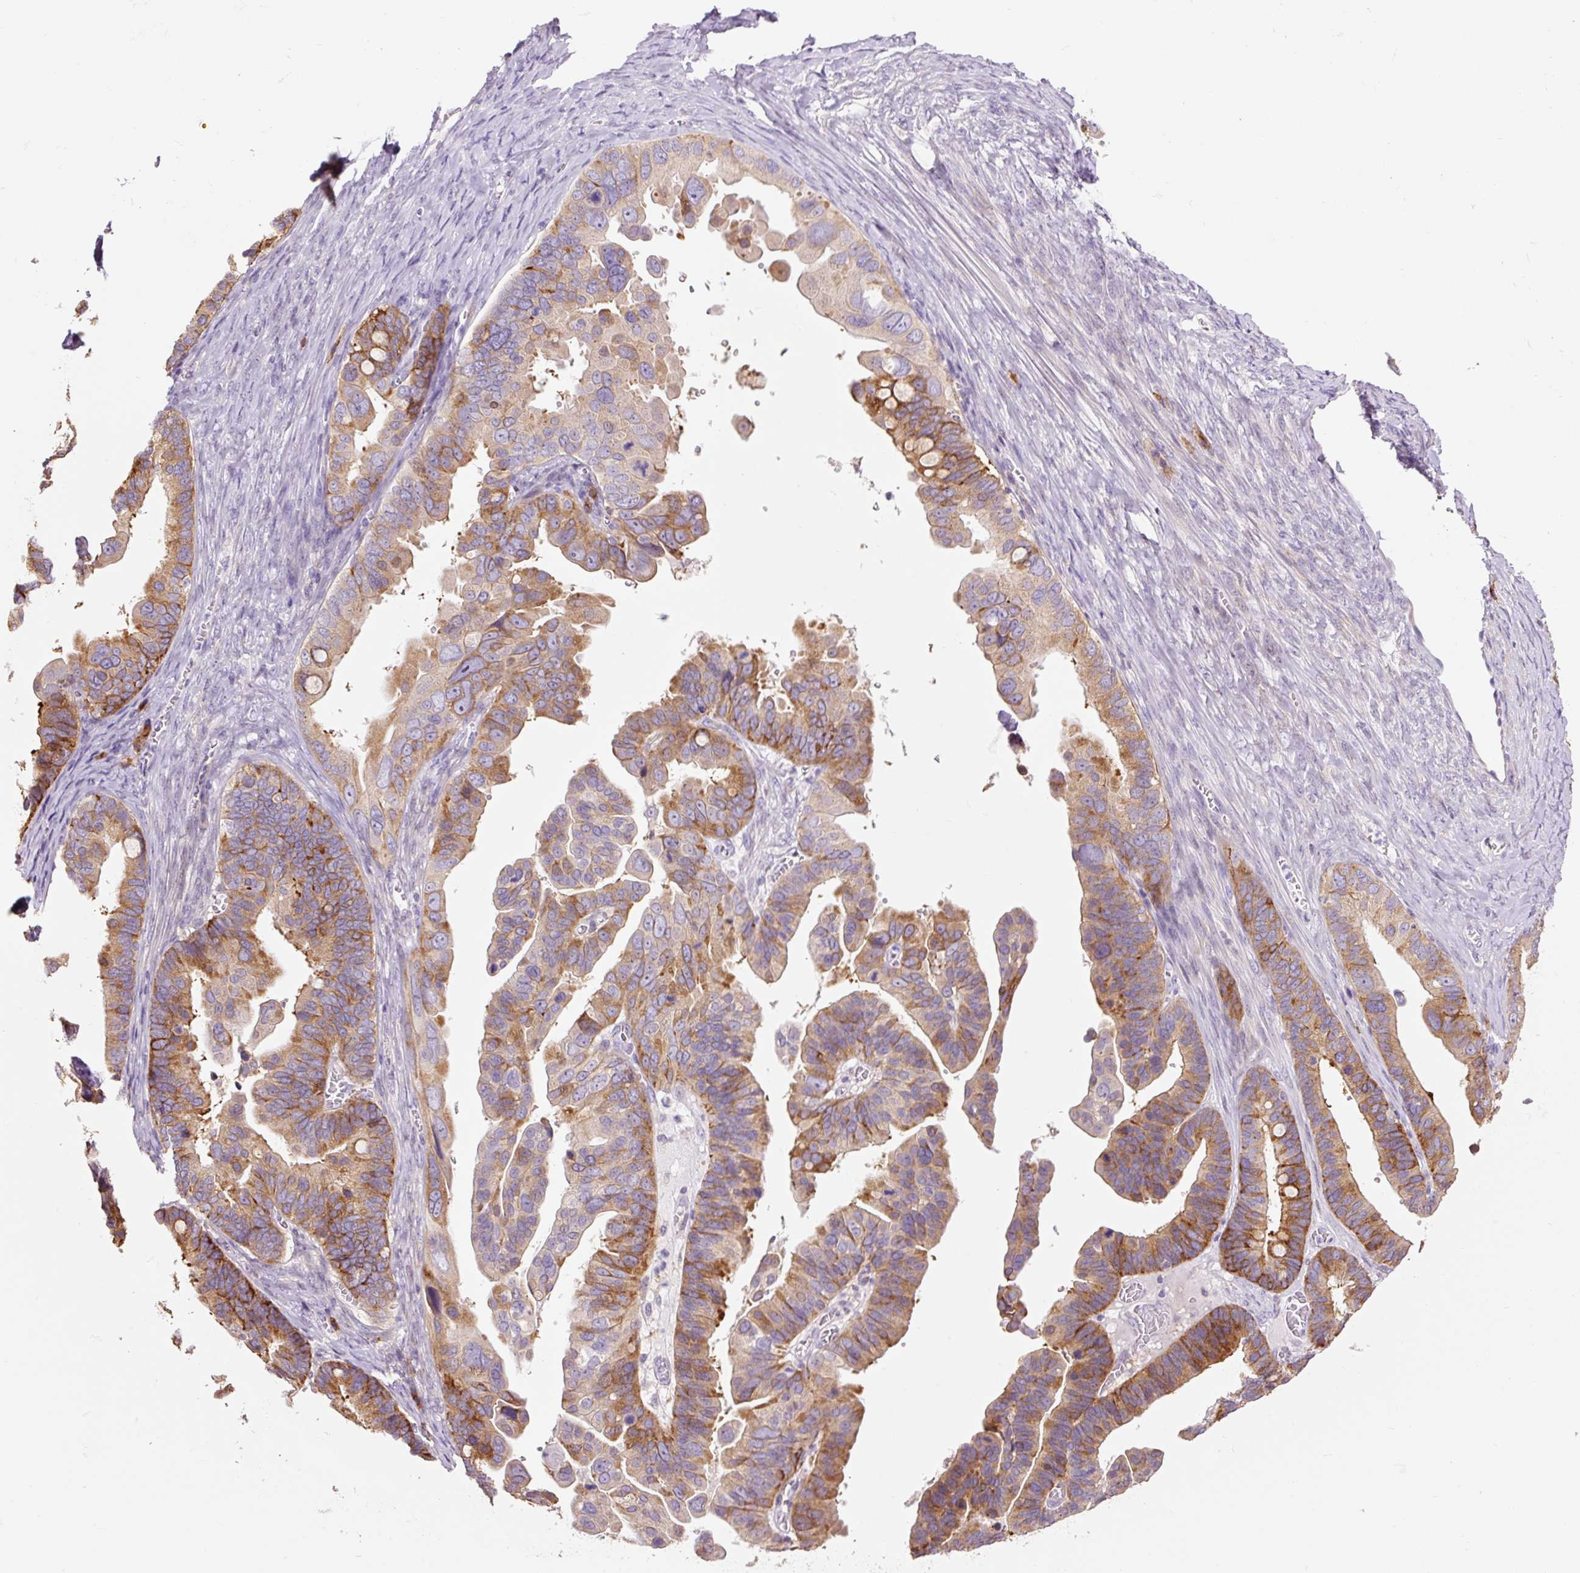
{"staining": {"intensity": "moderate", "quantity": ">75%", "location": "cytoplasmic/membranous"}, "tissue": "ovarian cancer", "cell_type": "Tumor cells", "image_type": "cancer", "snomed": [{"axis": "morphology", "description": "Cystadenocarcinoma, serous, NOS"}, {"axis": "topography", "description": "Ovary"}], "caption": "A medium amount of moderate cytoplasmic/membranous staining is identified in approximately >75% of tumor cells in ovarian cancer (serous cystadenocarcinoma) tissue.", "gene": "HAX1", "patient": {"sex": "female", "age": 56}}